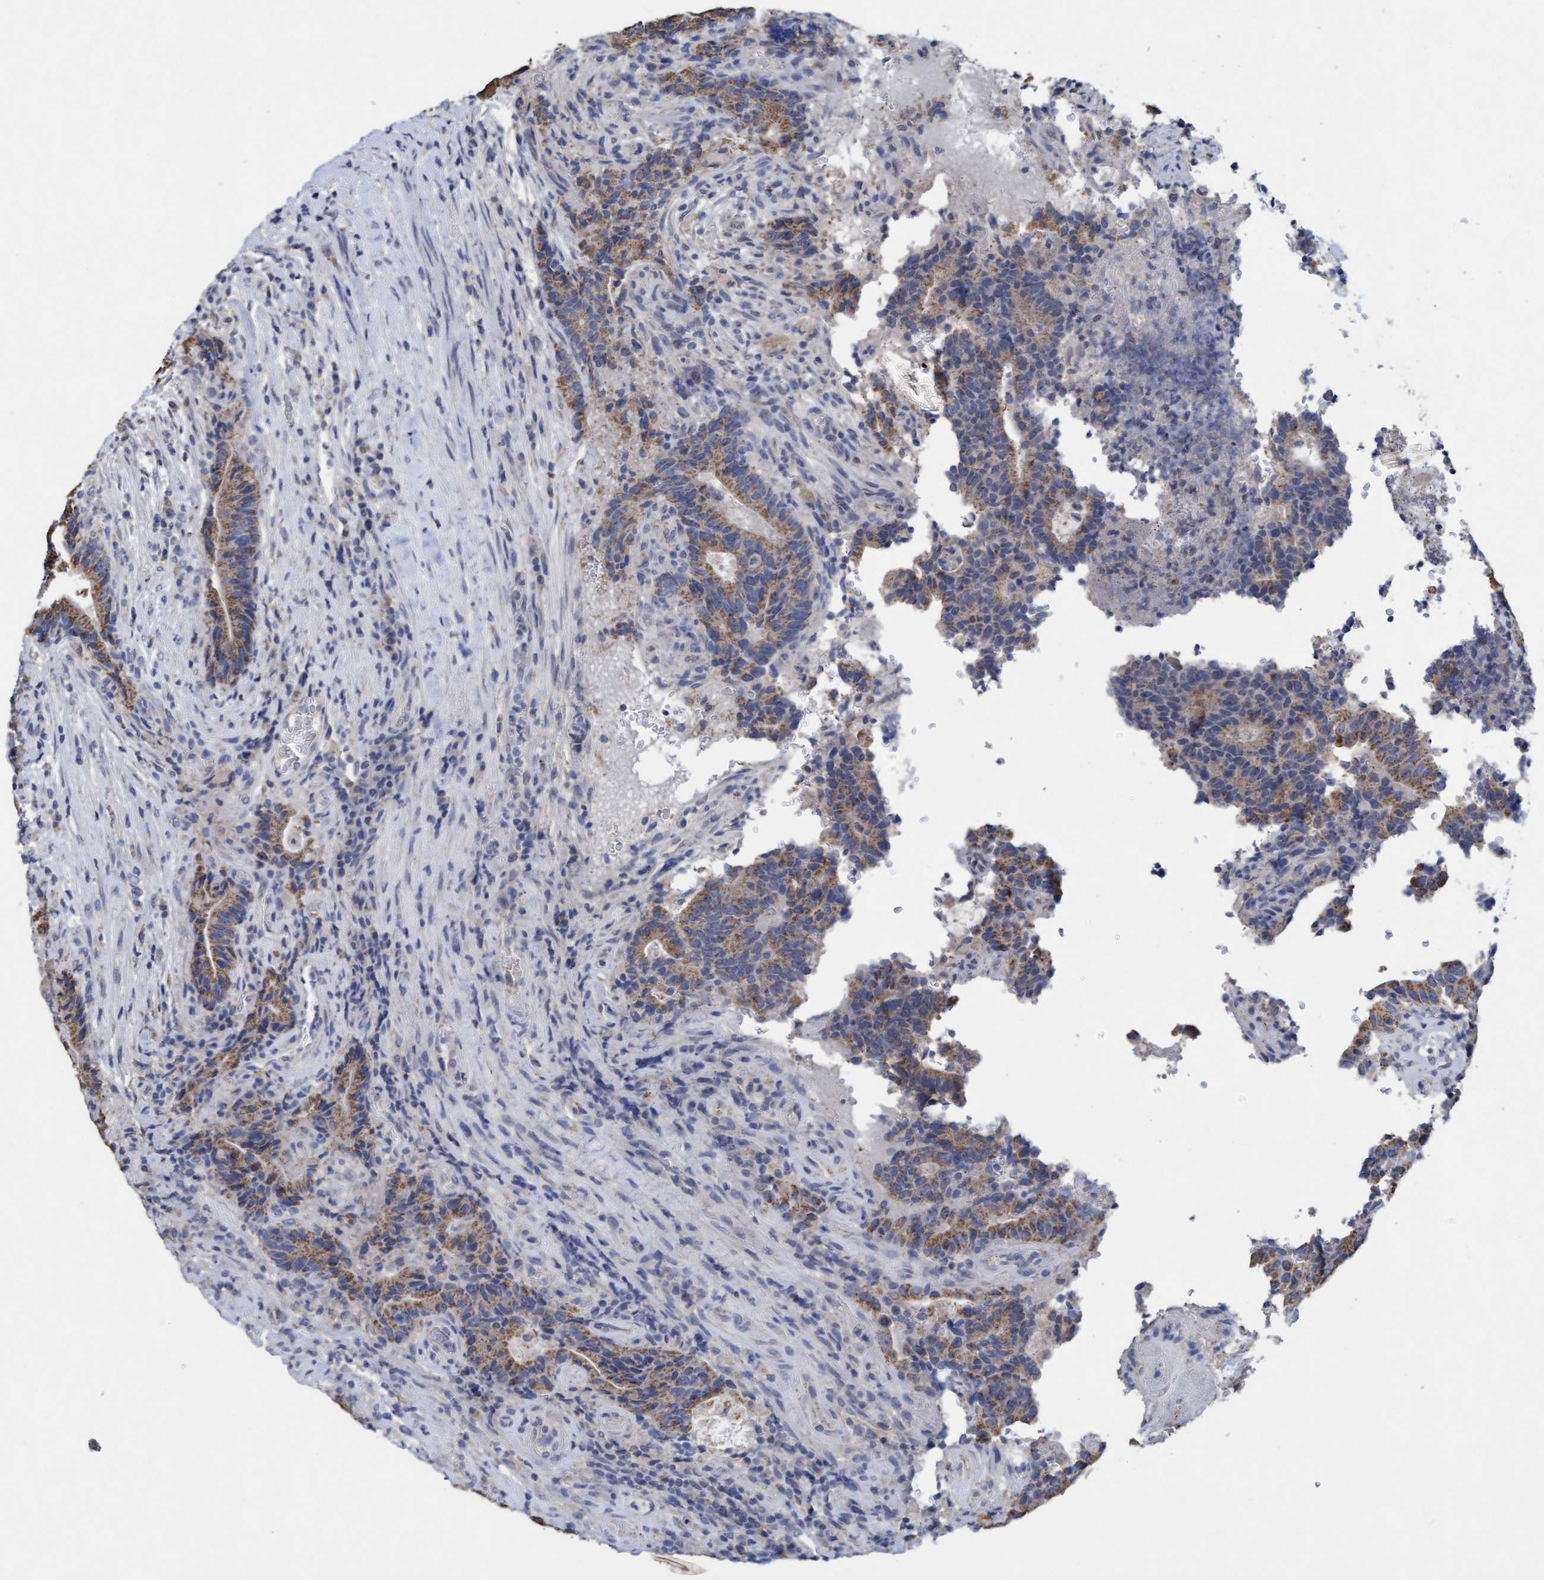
{"staining": {"intensity": "weak", "quantity": ">75%", "location": "cytoplasmic/membranous"}, "tissue": "colorectal cancer", "cell_type": "Tumor cells", "image_type": "cancer", "snomed": [{"axis": "morphology", "description": "Normal tissue, NOS"}, {"axis": "morphology", "description": "Adenocarcinoma, NOS"}, {"axis": "topography", "description": "Colon"}], "caption": "Protein expression analysis of colorectal adenocarcinoma exhibits weak cytoplasmic/membranous positivity in approximately >75% of tumor cells.", "gene": "VSIG8", "patient": {"sex": "female", "age": 75}}